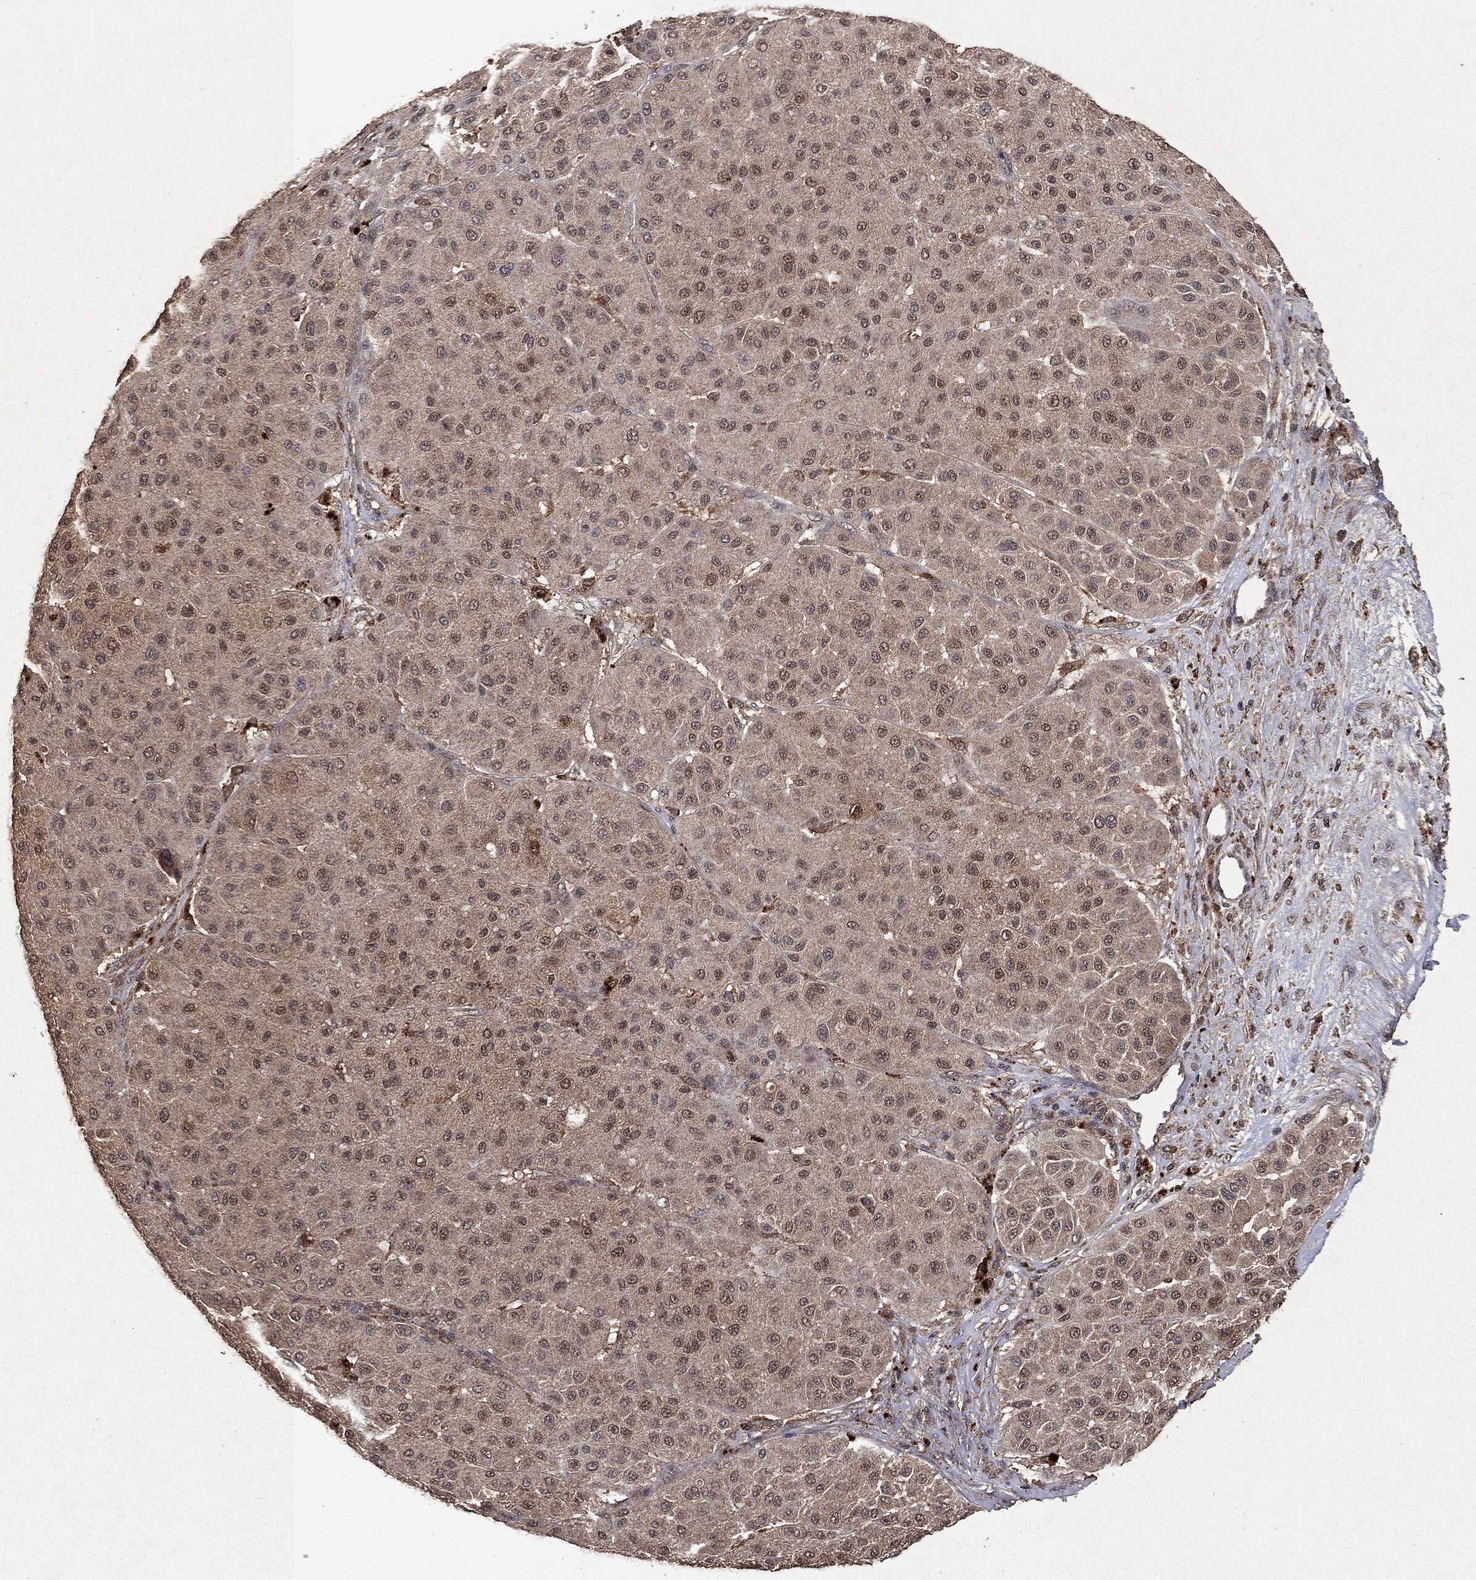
{"staining": {"intensity": "moderate", "quantity": "<25%", "location": "cytoplasmic/membranous,nuclear"}, "tissue": "melanoma", "cell_type": "Tumor cells", "image_type": "cancer", "snomed": [{"axis": "morphology", "description": "Malignant melanoma, Metastatic site"}, {"axis": "topography", "description": "Smooth muscle"}], "caption": "High-magnification brightfield microscopy of malignant melanoma (metastatic site) stained with DAB (3,3'-diaminobenzidine) (brown) and counterstained with hematoxylin (blue). tumor cells exhibit moderate cytoplasmic/membranous and nuclear positivity is identified in approximately<25% of cells.", "gene": "MTOR", "patient": {"sex": "male", "age": 41}}